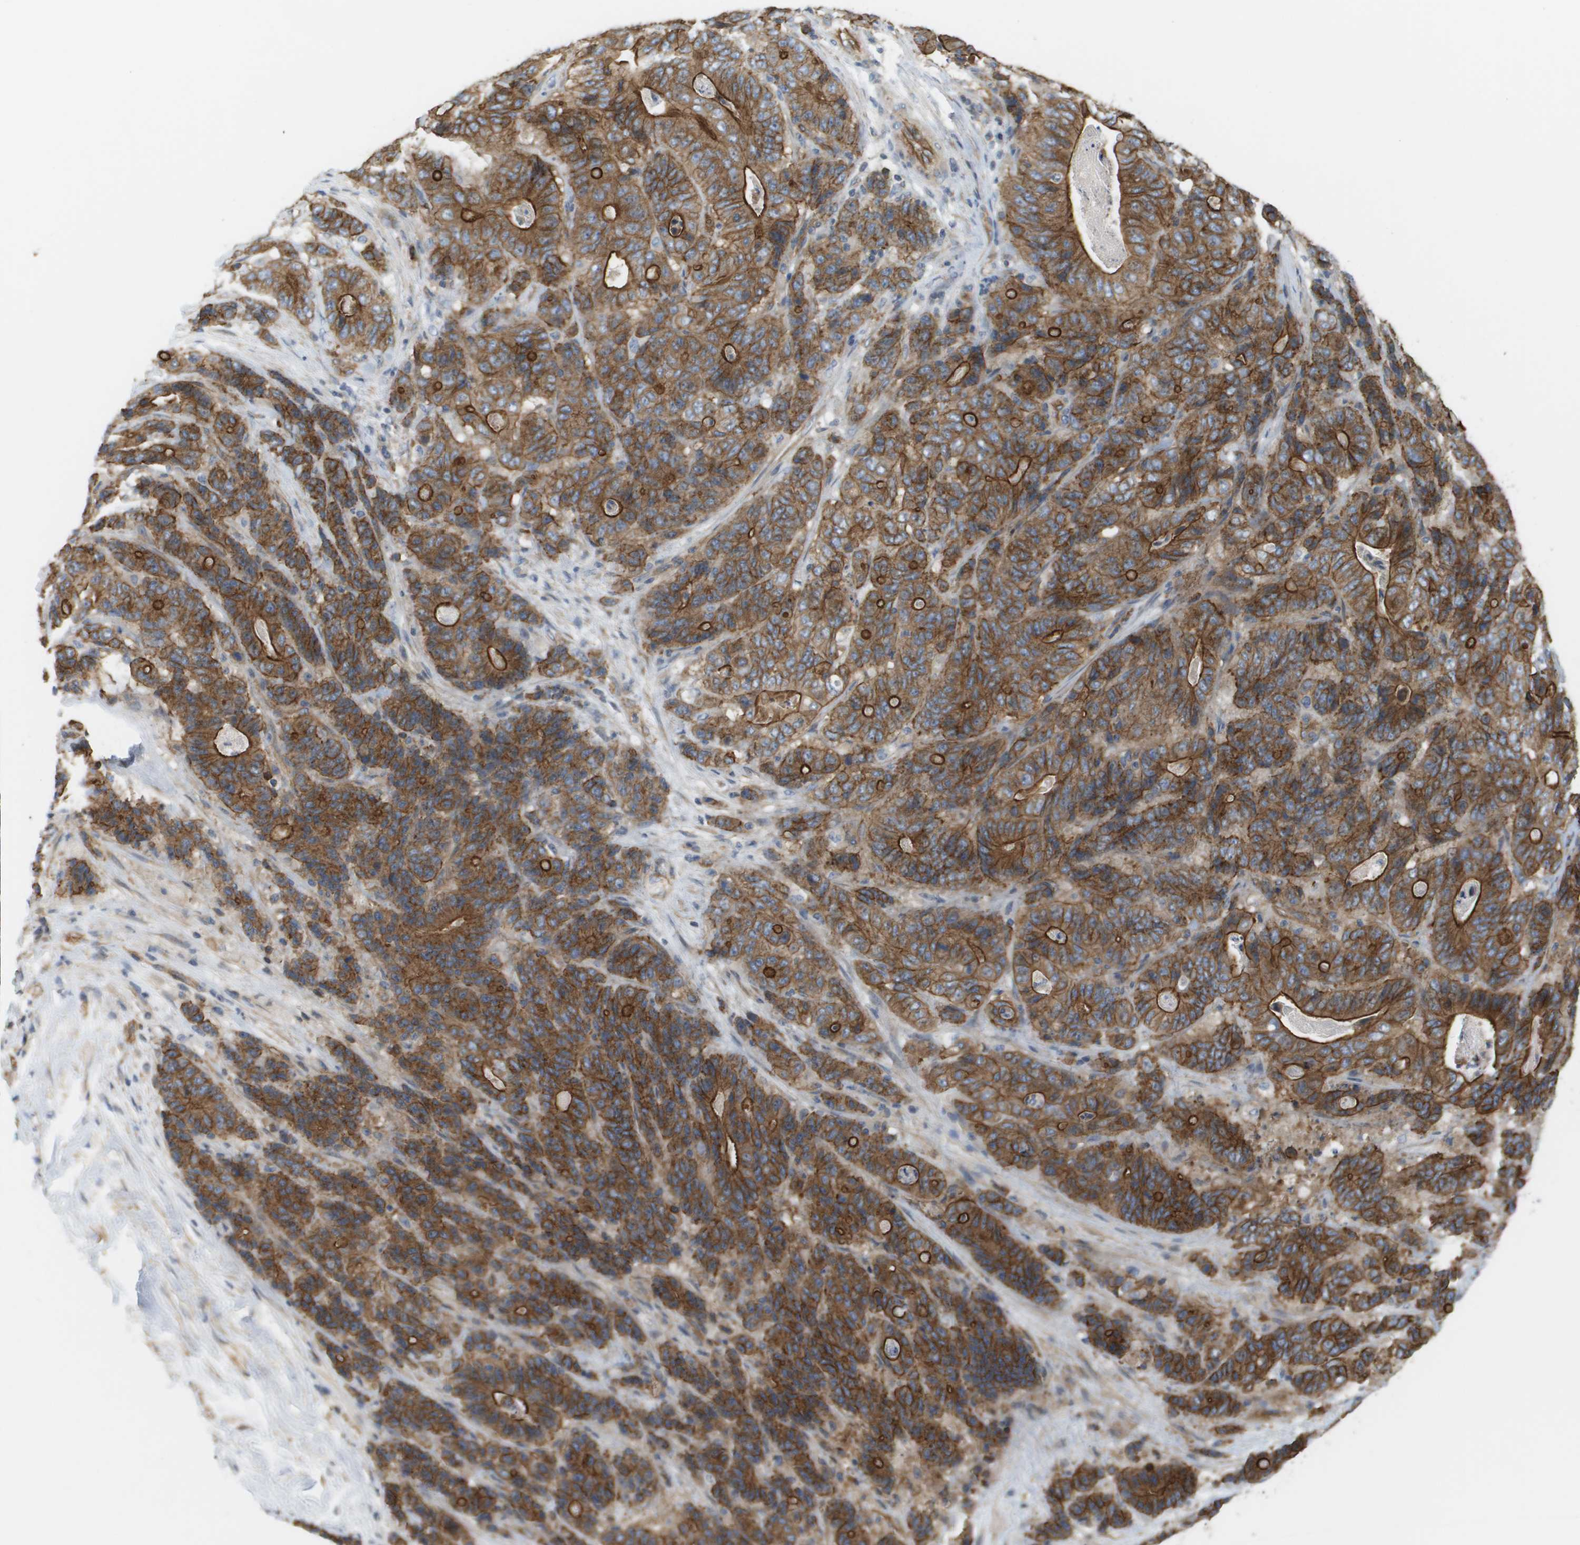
{"staining": {"intensity": "strong", "quantity": ">75%", "location": "cytoplasmic/membranous"}, "tissue": "stomach cancer", "cell_type": "Tumor cells", "image_type": "cancer", "snomed": [{"axis": "morphology", "description": "Adenocarcinoma, NOS"}, {"axis": "topography", "description": "Stomach"}], "caption": "Tumor cells exhibit high levels of strong cytoplasmic/membranous expression in about >75% of cells in human stomach adenocarcinoma.", "gene": "SGMS2", "patient": {"sex": "female", "age": 73}}